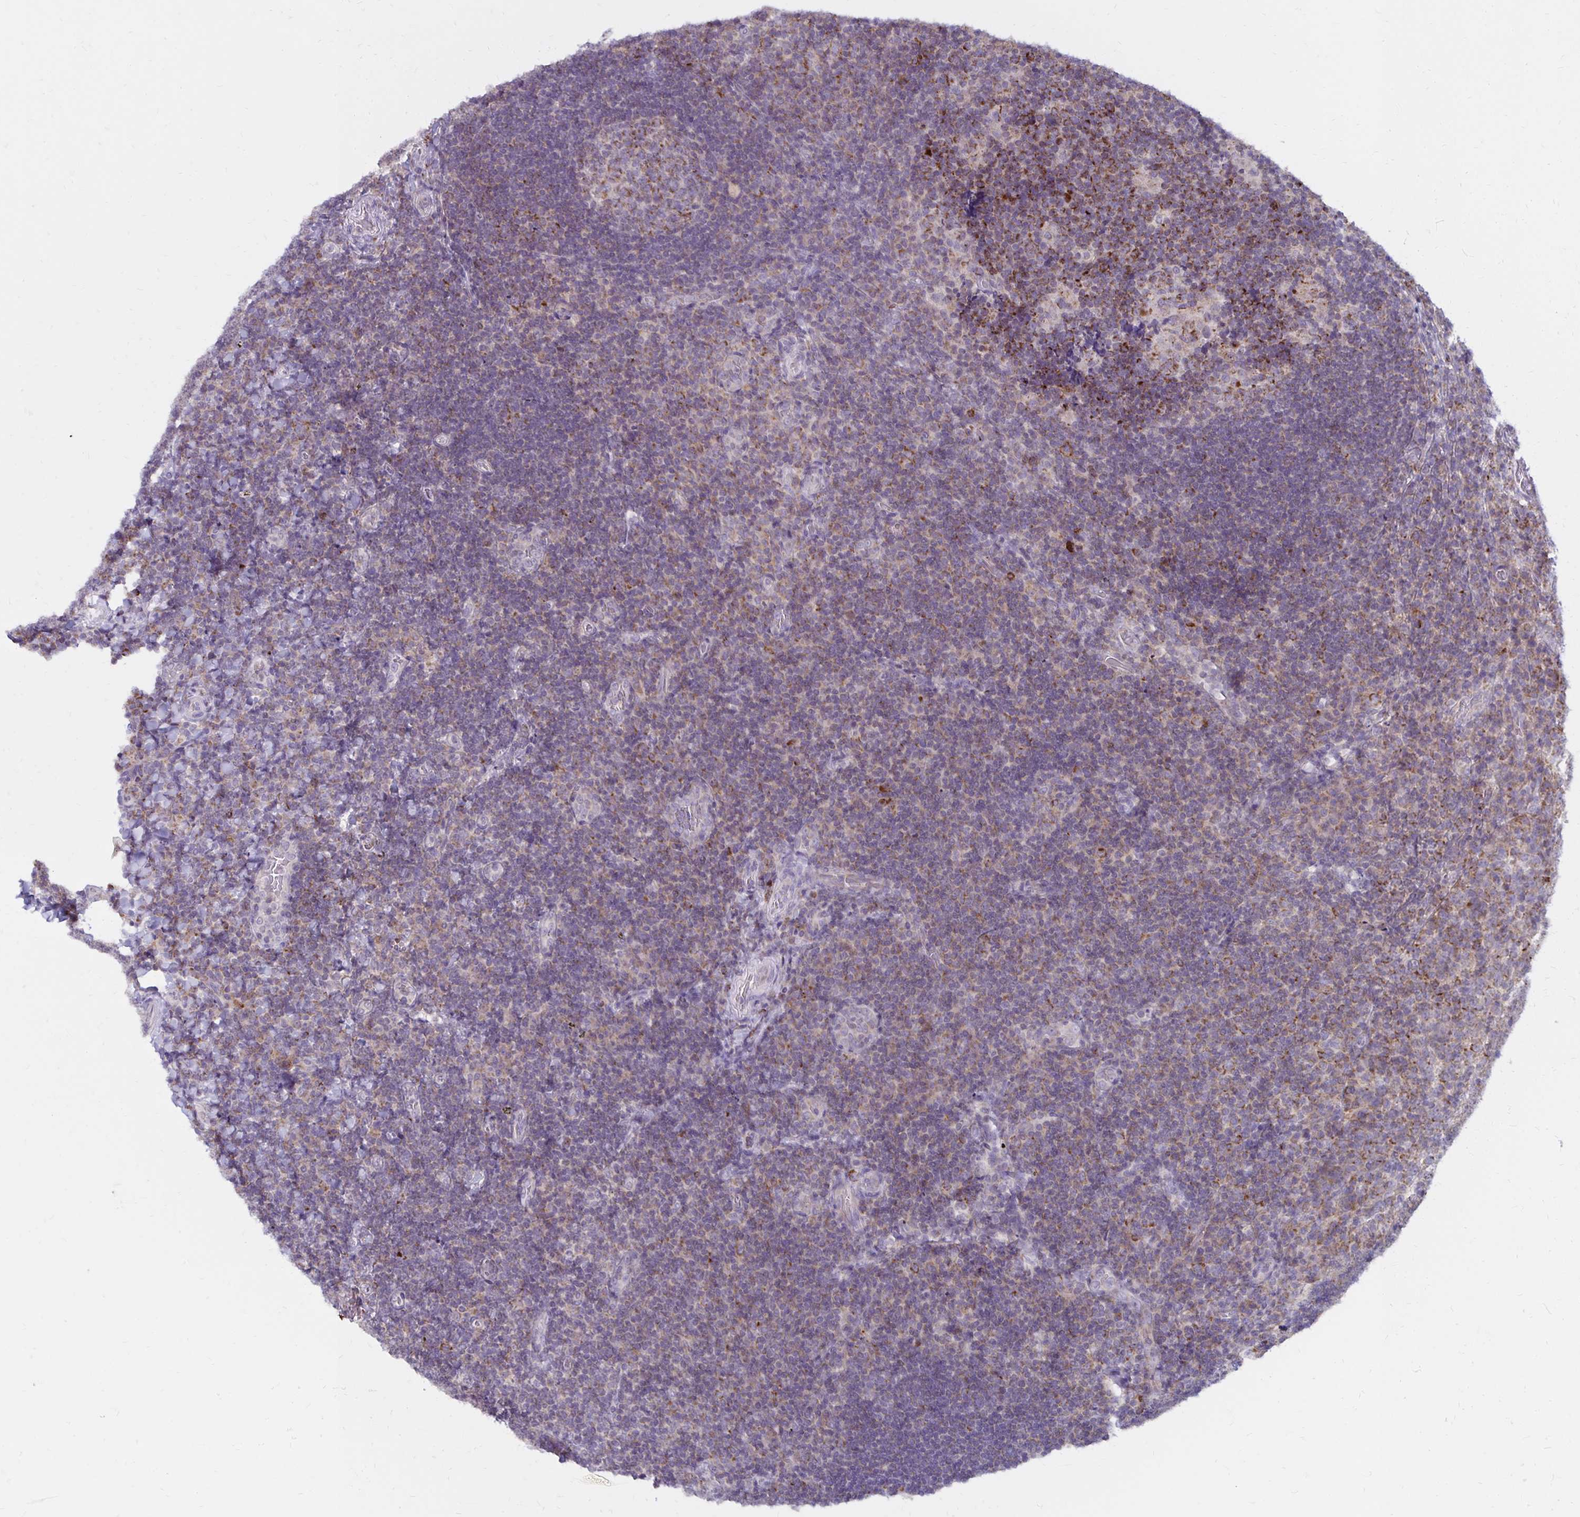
{"staining": {"intensity": "moderate", "quantity": "25%-75%", "location": "cytoplasmic/membranous"}, "tissue": "tonsil", "cell_type": "Germinal center cells", "image_type": "normal", "snomed": [{"axis": "morphology", "description": "Normal tissue, NOS"}, {"axis": "topography", "description": "Tonsil"}], "caption": "About 25%-75% of germinal center cells in benign tonsil demonstrate moderate cytoplasmic/membranous protein staining as visualized by brown immunohistochemical staining.", "gene": "IER3", "patient": {"sex": "male", "age": 17}}